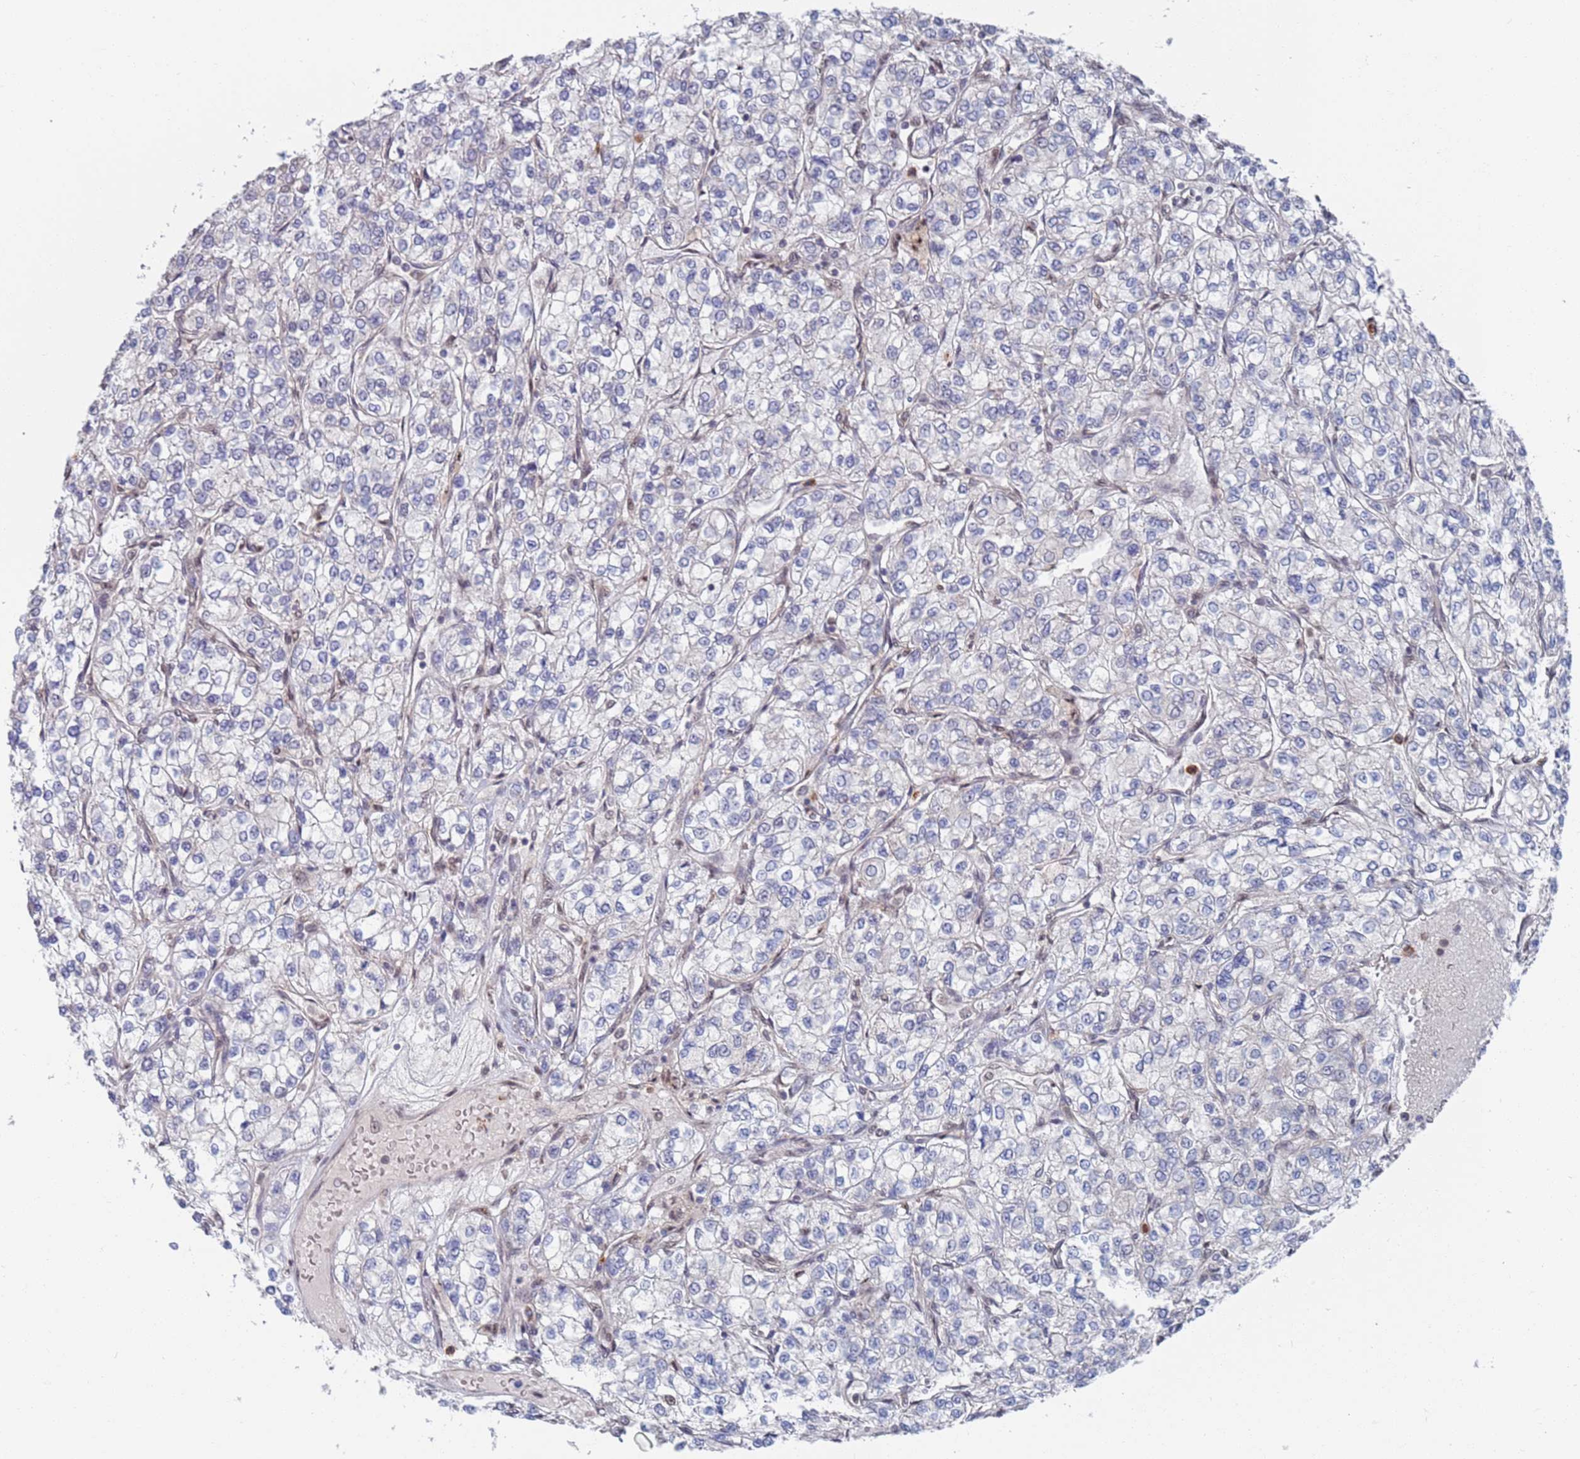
{"staining": {"intensity": "negative", "quantity": "none", "location": "none"}, "tissue": "renal cancer", "cell_type": "Tumor cells", "image_type": "cancer", "snomed": [{"axis": "morphology", "description": "Adenocarcinoma, NOS"}, {"axis": "topography", "description": "Kidney"}], "caption": "DAB (3,3'-diaminobenzidine) immunohistochemical staining of human adenocarcinoma (renal) displays no significant expression in tumor cells.", "gene": "RPP25", "patient": {"sex": "male", "age": 80}}